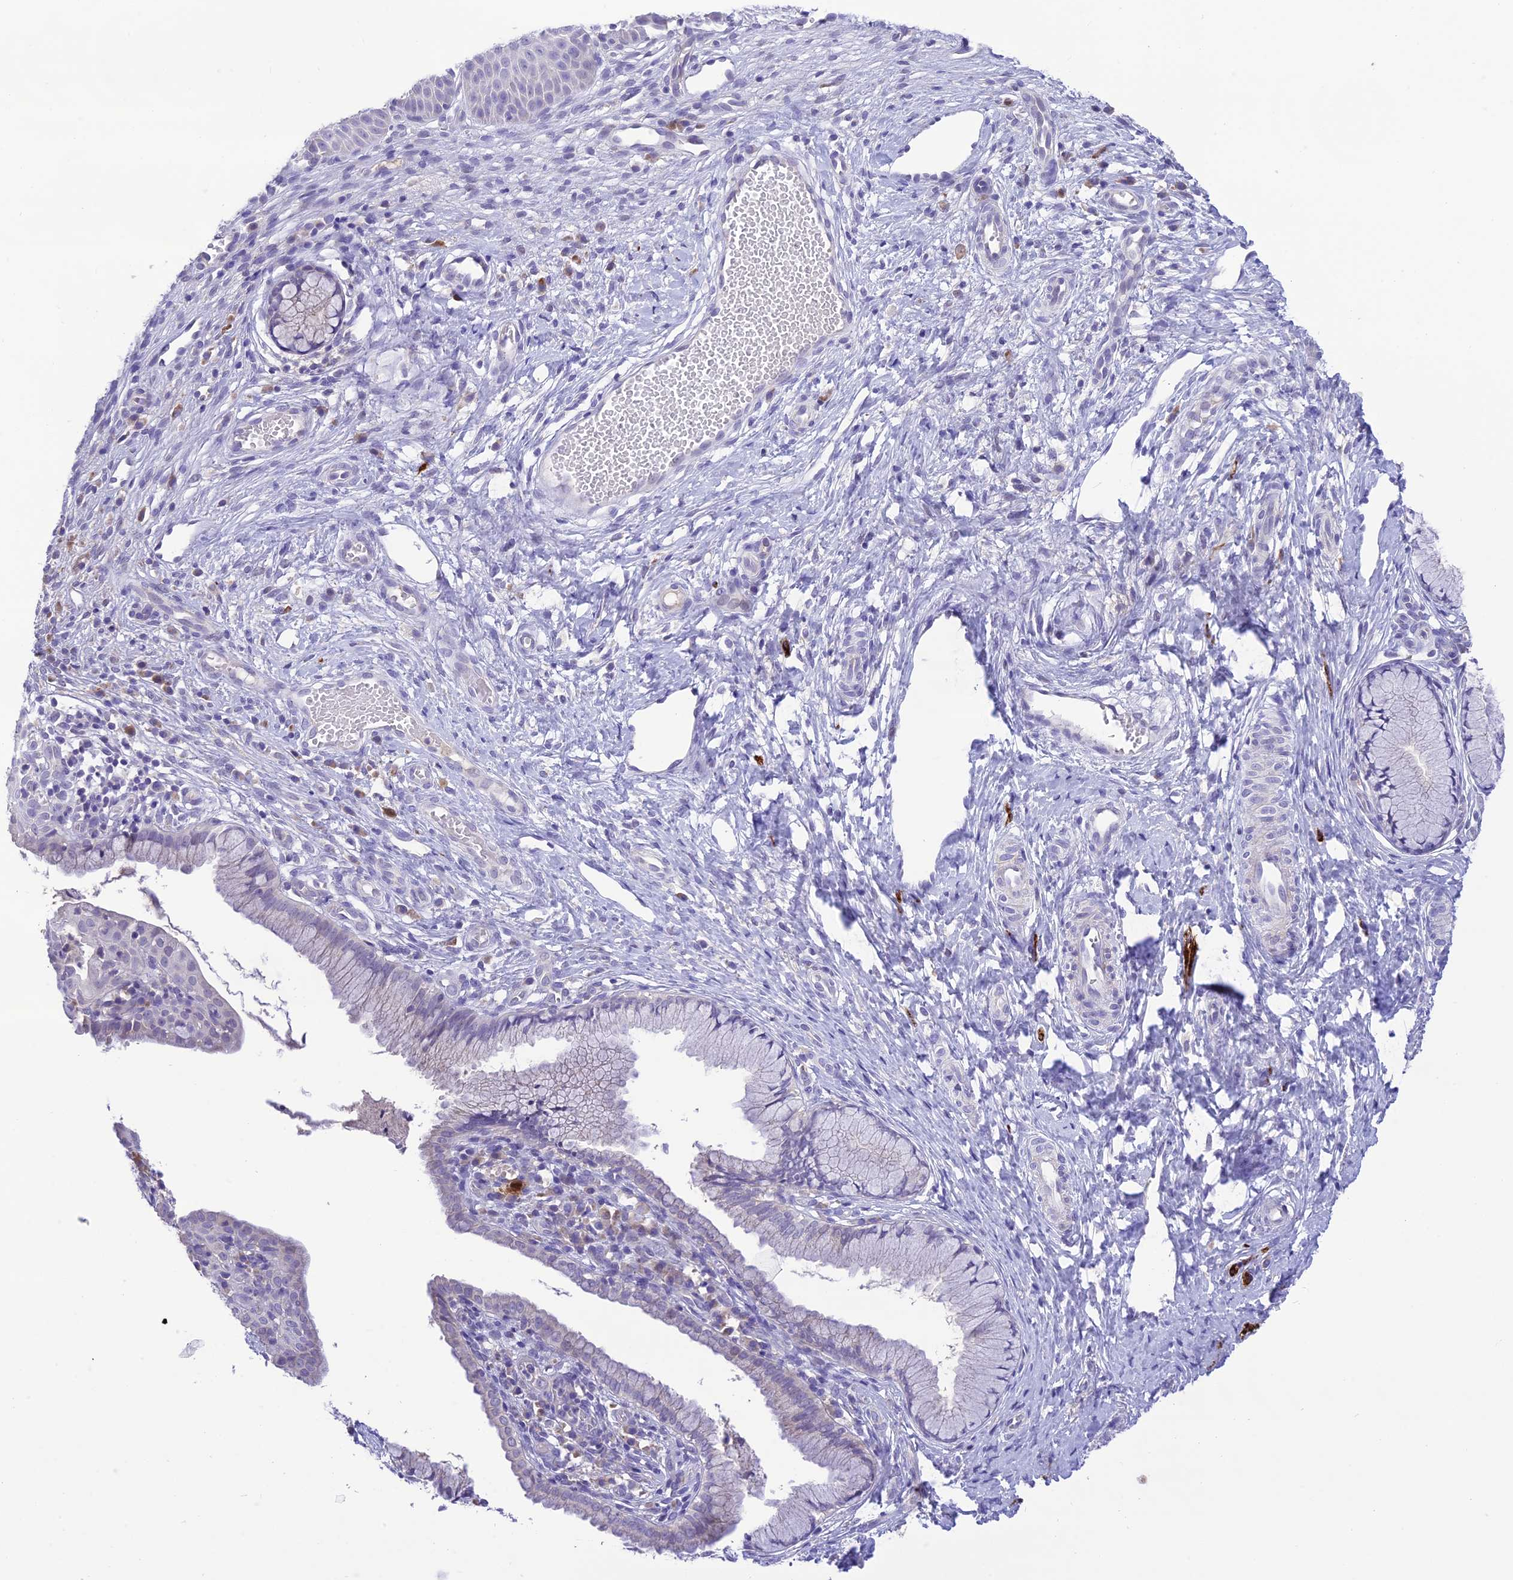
{"staining": {"intensity": "negative", "quantity": "none", "location": "none"}, "tissue": "cervix", "cell_type": "Glandular cells", "image_type": "normal", "snomed": [{"axis": "morphology", "description": "Normal tissue, NOS"}, {"axis": "topography", "description": "Cervix"}], "caption": "This image is of benign cervix stained with immunohistochemistry to label a protein in brown with the nuclei are counter-stained blue. There is no positivity in glandular cells.", "gene": "XPO7", "patient": {"sex": "female", "age": 36}}